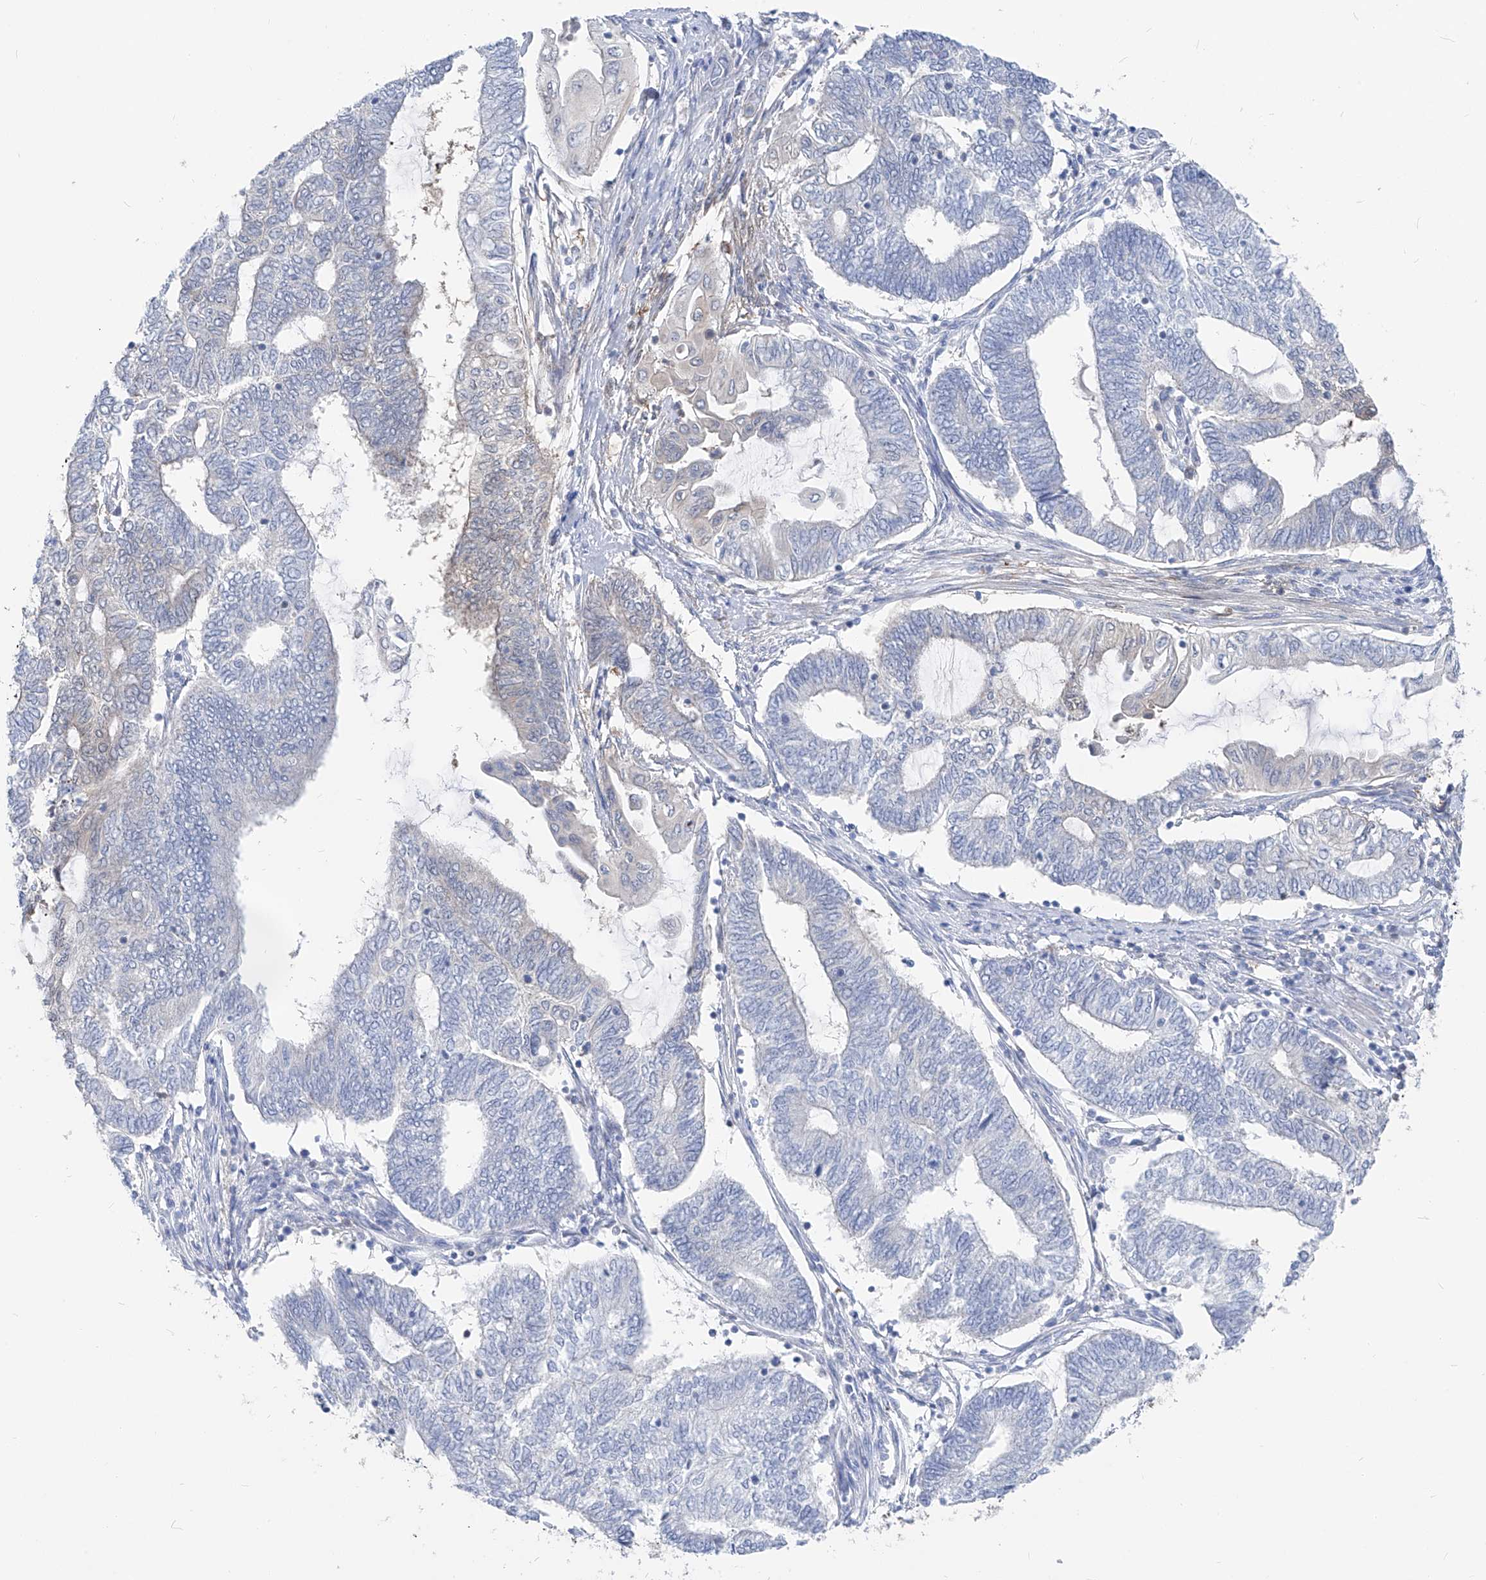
{"staining": {"intensity": "negative", "quantity": "none", "location": "none"}, "tissue": "endometrial cancer", "cell_type": "Tumor cells", "image_type": "cancer", "snomed": [{"axis": "morphology", "description": "Adenocarcinoma, NOS"}, {"axis": "topography", "description": "Uterus"}, {"axis": "topography", "description": "Endometrium"}], "caption": "A high-resolution micrograph shows IHC staining of endometrial adenocarcinoma, which shows no significant staining in tumor cells. (Stains: DAB (3,3'-diaminobenzidine) immunohistochemistry (IHC) with hematoxylin counter stain, Microscopy: brightfield microscopy at high magnification).", "gene": "UFL1", "patient": {"sex": "female", "age": 70}}